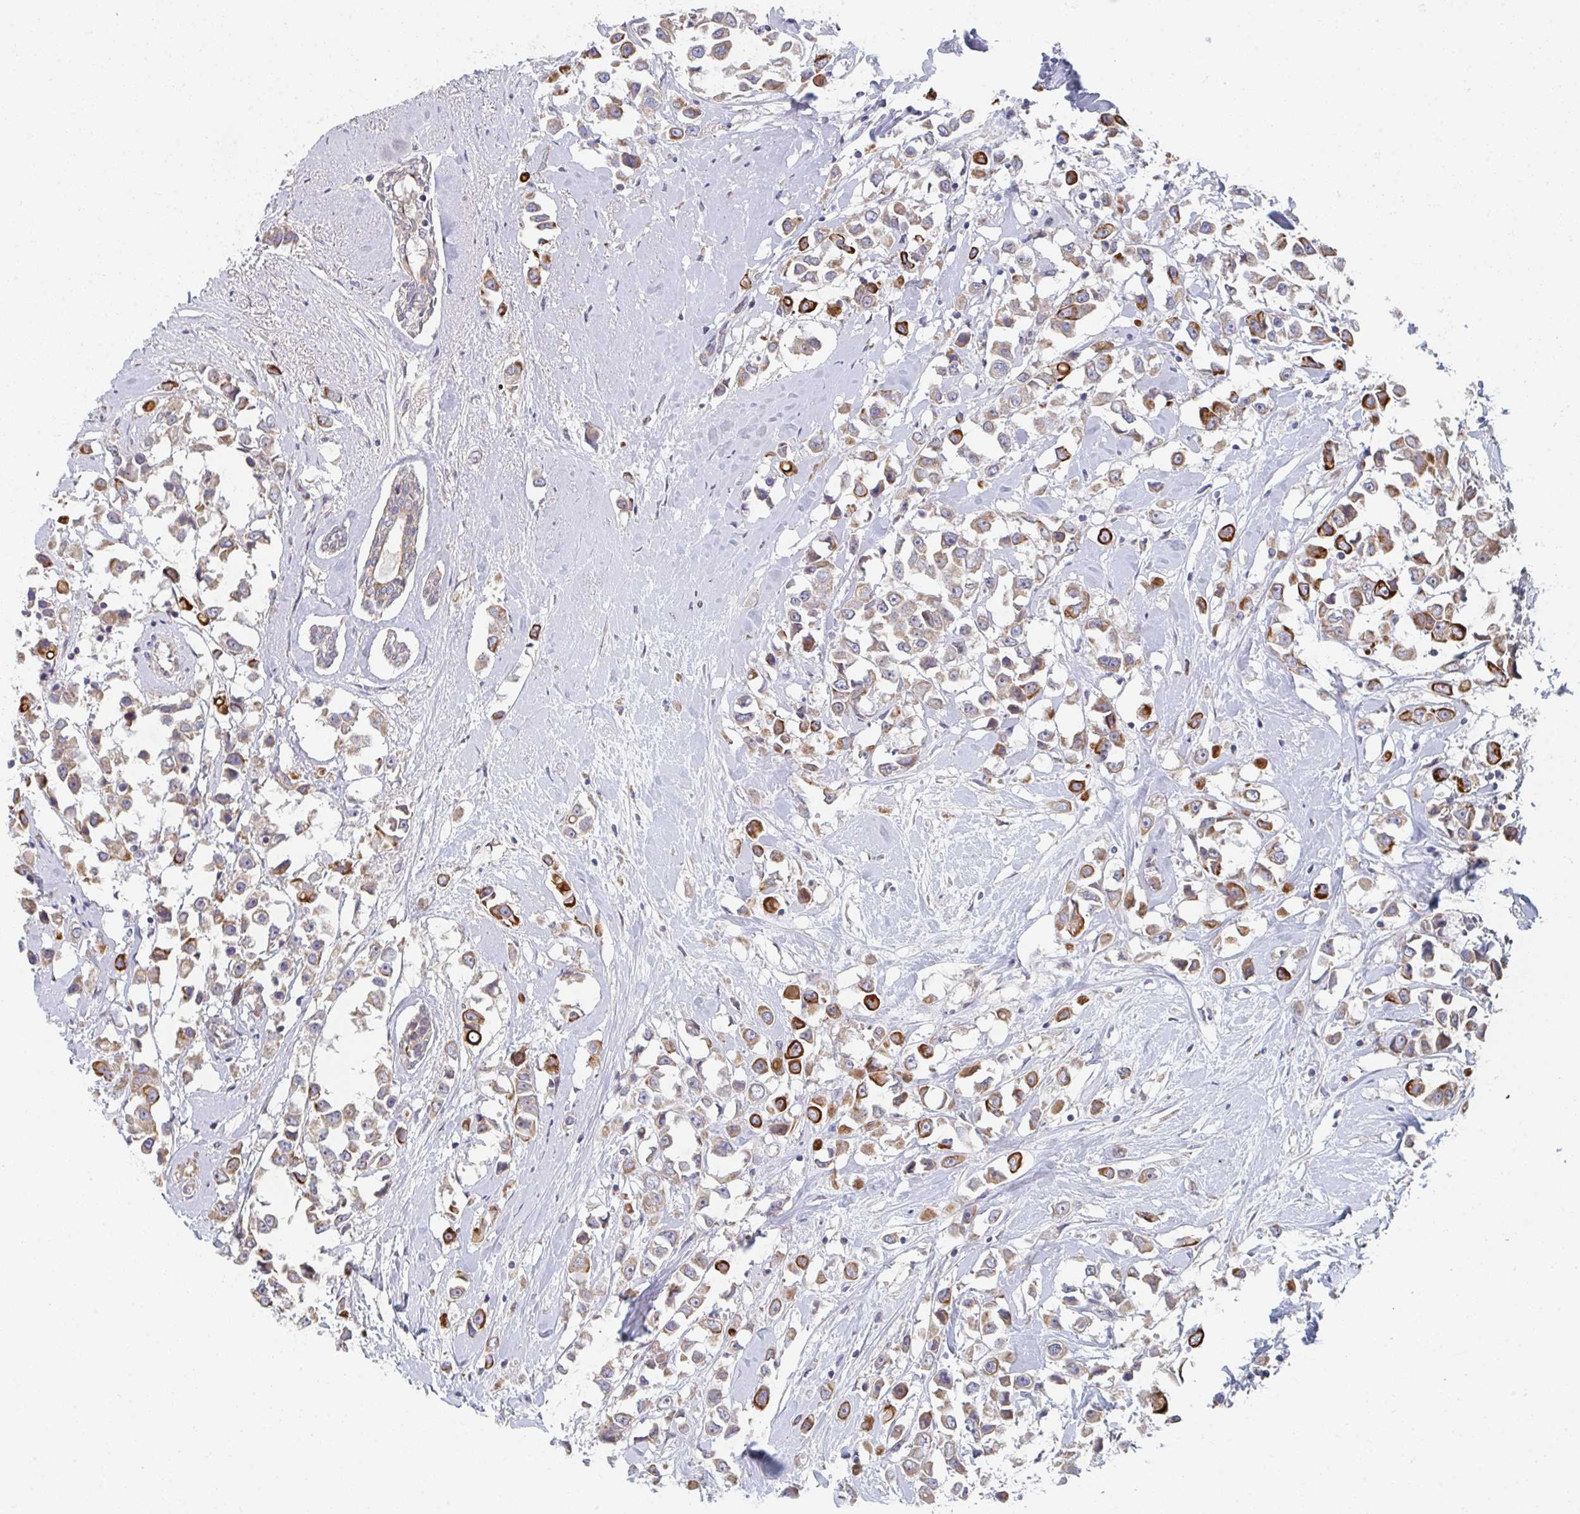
{"staining": {"intensity": "strong", "quantity": ">75%", "location": "cytoplasmic/membranous"}, "tissue": "breast cancer", "cell_type": "Tumor cells", "image_type": "cancer", "snomed": [{"axis": "morphology", "description": "Duct carcinoma"}, {"axis": "topography", "description": "Breast"}], "caption": "This is a histology image of immunohistochemistry (IHC) staining of breast cancer, which shows strong expression in the cytoplasmic/membranous of tumor cells.", "gene": "ELOVL1", "patient": {"sex": "female", "age": 61}}